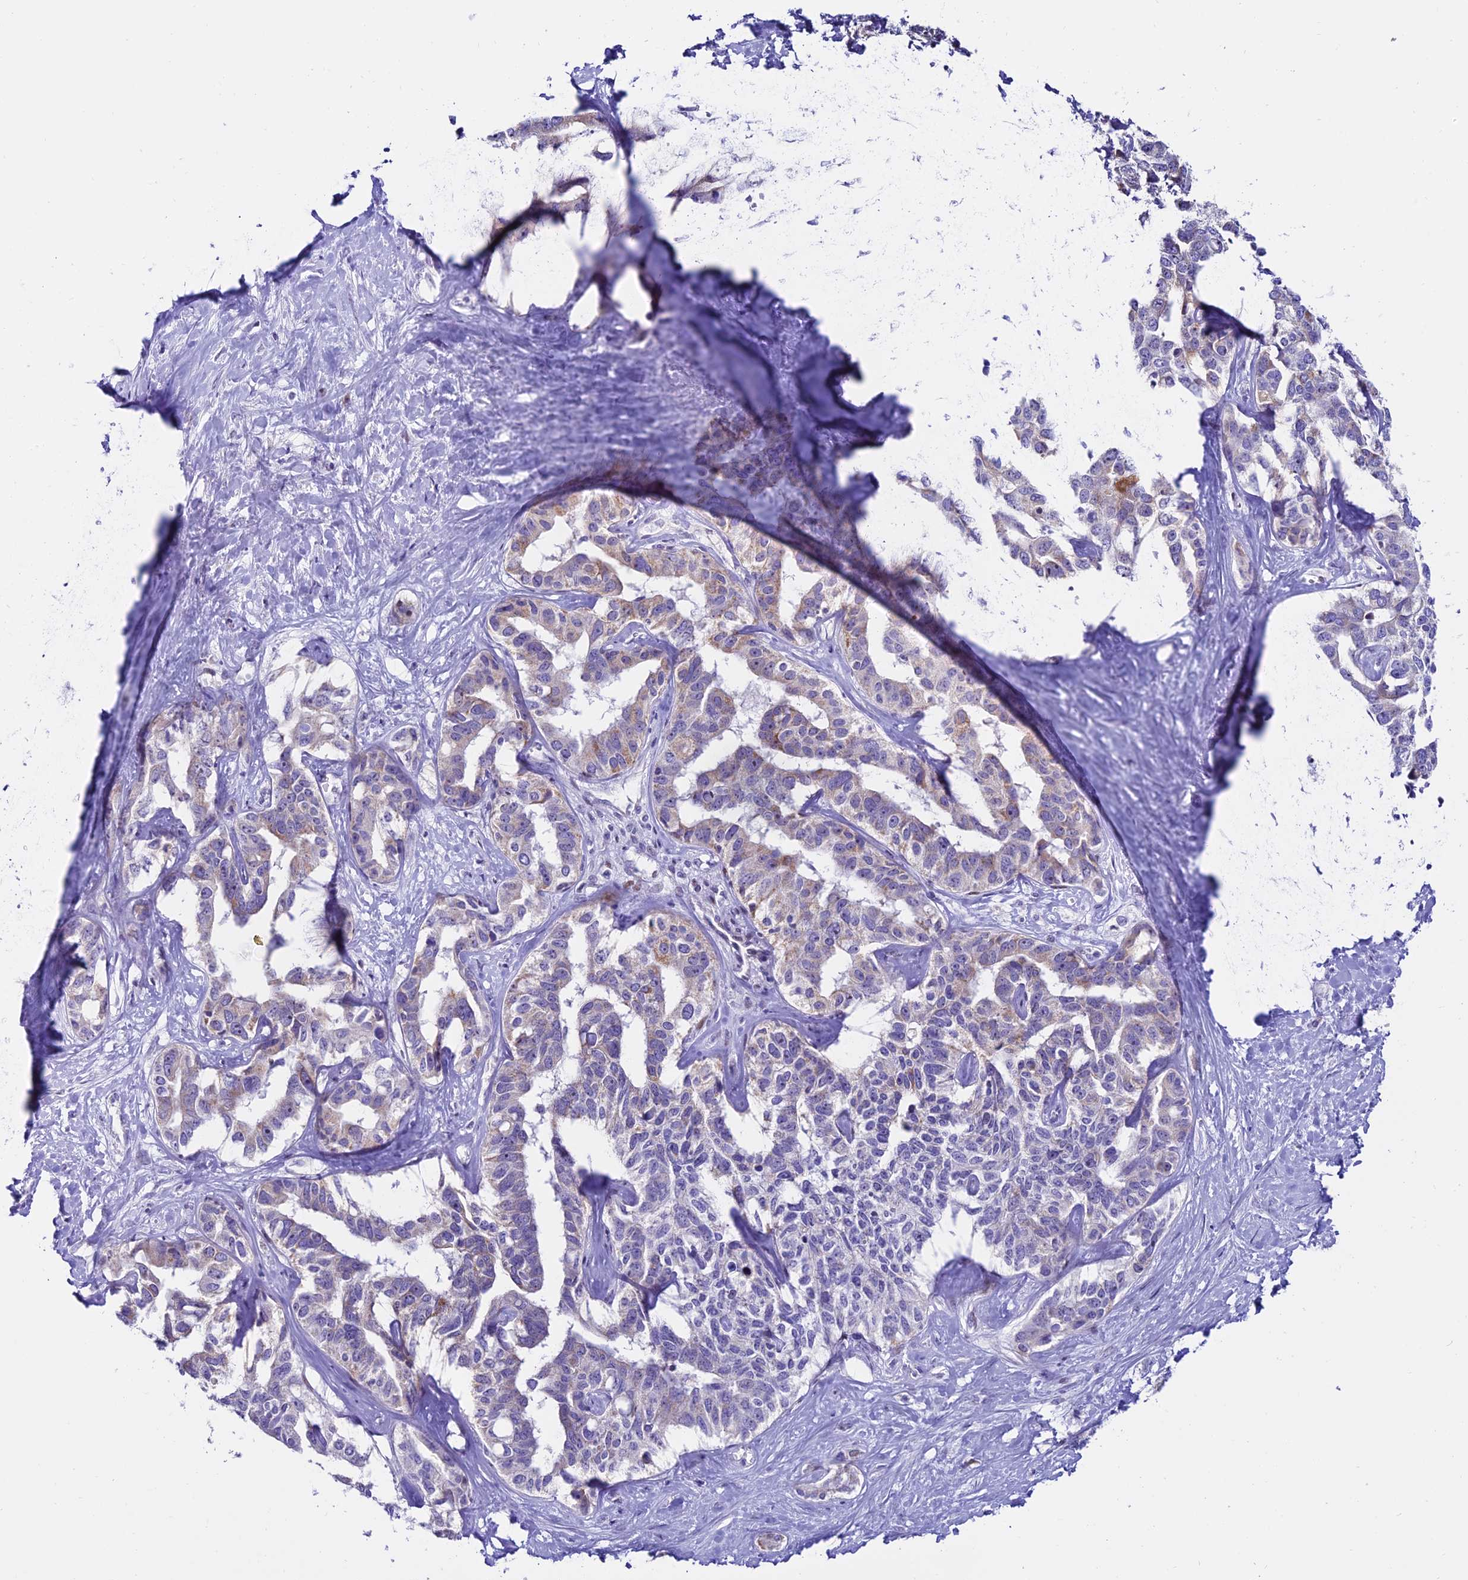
{"staining": {"intensity": "weak", "quantity": "<25%", "location": "cytoplasmic/membranous"}, "tissue": "liver cancer", "cell_type": "Tumor cells", "image_type": "cancer", "snomed": [{"axis": "morphology", "description": "Cholangiocarcinoma"}, {"axis": "topography", "description": "Liver"}], "caption": "Tumor cells show no significant protein expression in liver cholangiocarcinoma. The staining was performed using DAB (3,3'-diaminobenzidine) to visualize the protein expression in brown, while the nuclei were stained in blue with hematoxylin (Magnification: 20x).", "gene": "SLC10A1", "patient": {"sex": "male", "age": 59}}